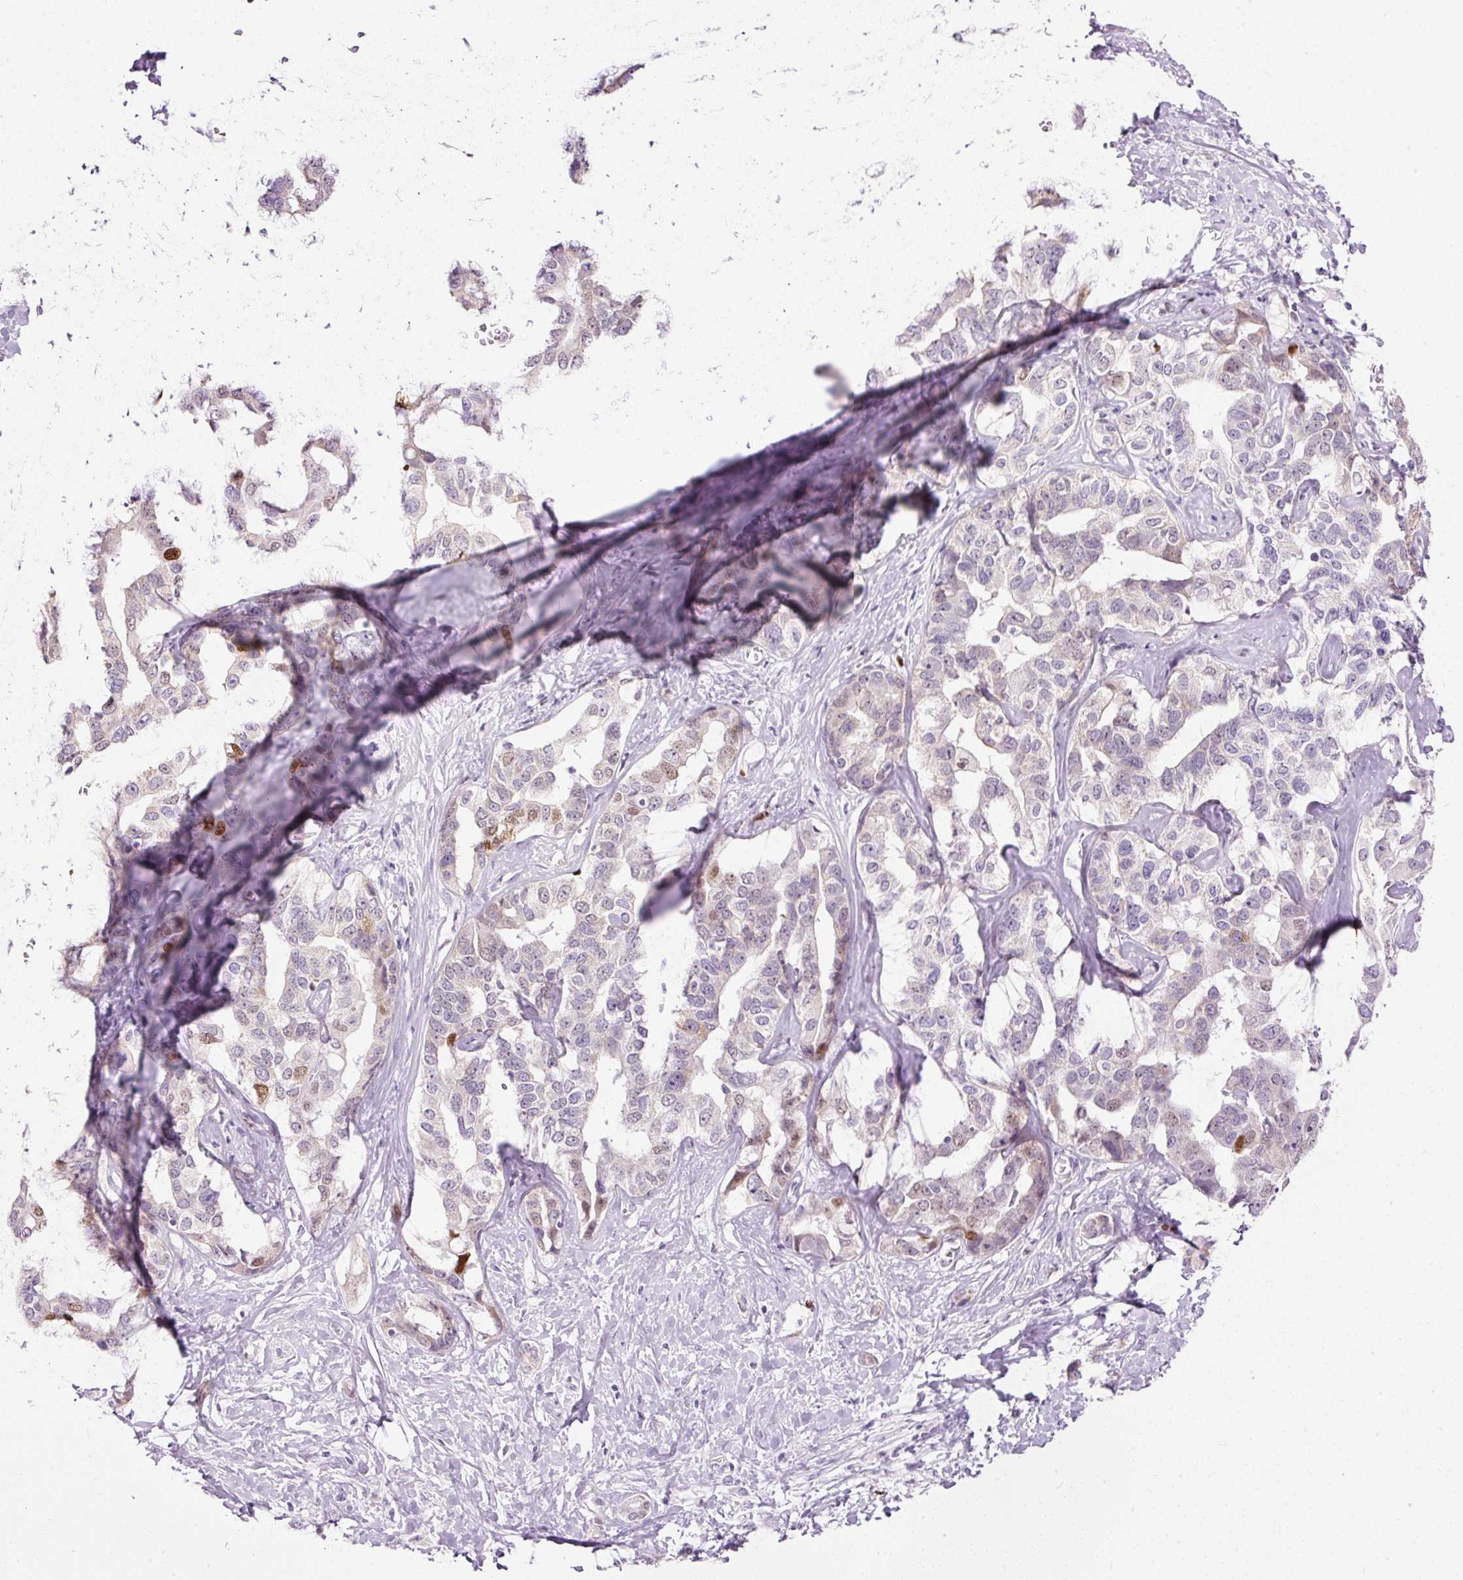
{"staining": {"intensity": "moderate", "quantity": "<25%", "location": "nuclear"}, "tissue": "liver cancer", "cell_type": "Tumor cells", "image_type": "cancer", "snomed": [{"axis": "morphology", "description": "Cholangiocarcinoma"}, {"axis": "topography", "description": "Liver"}], "caption": "The image displays immunohistochemical staining of liver cancer (cholangiocarcinoma). There is moderate nuclear staining is appreciated in about <25% of tumor cells.", "gene": "KPNA2", "patient": {"sex": "male", "age": 59}}